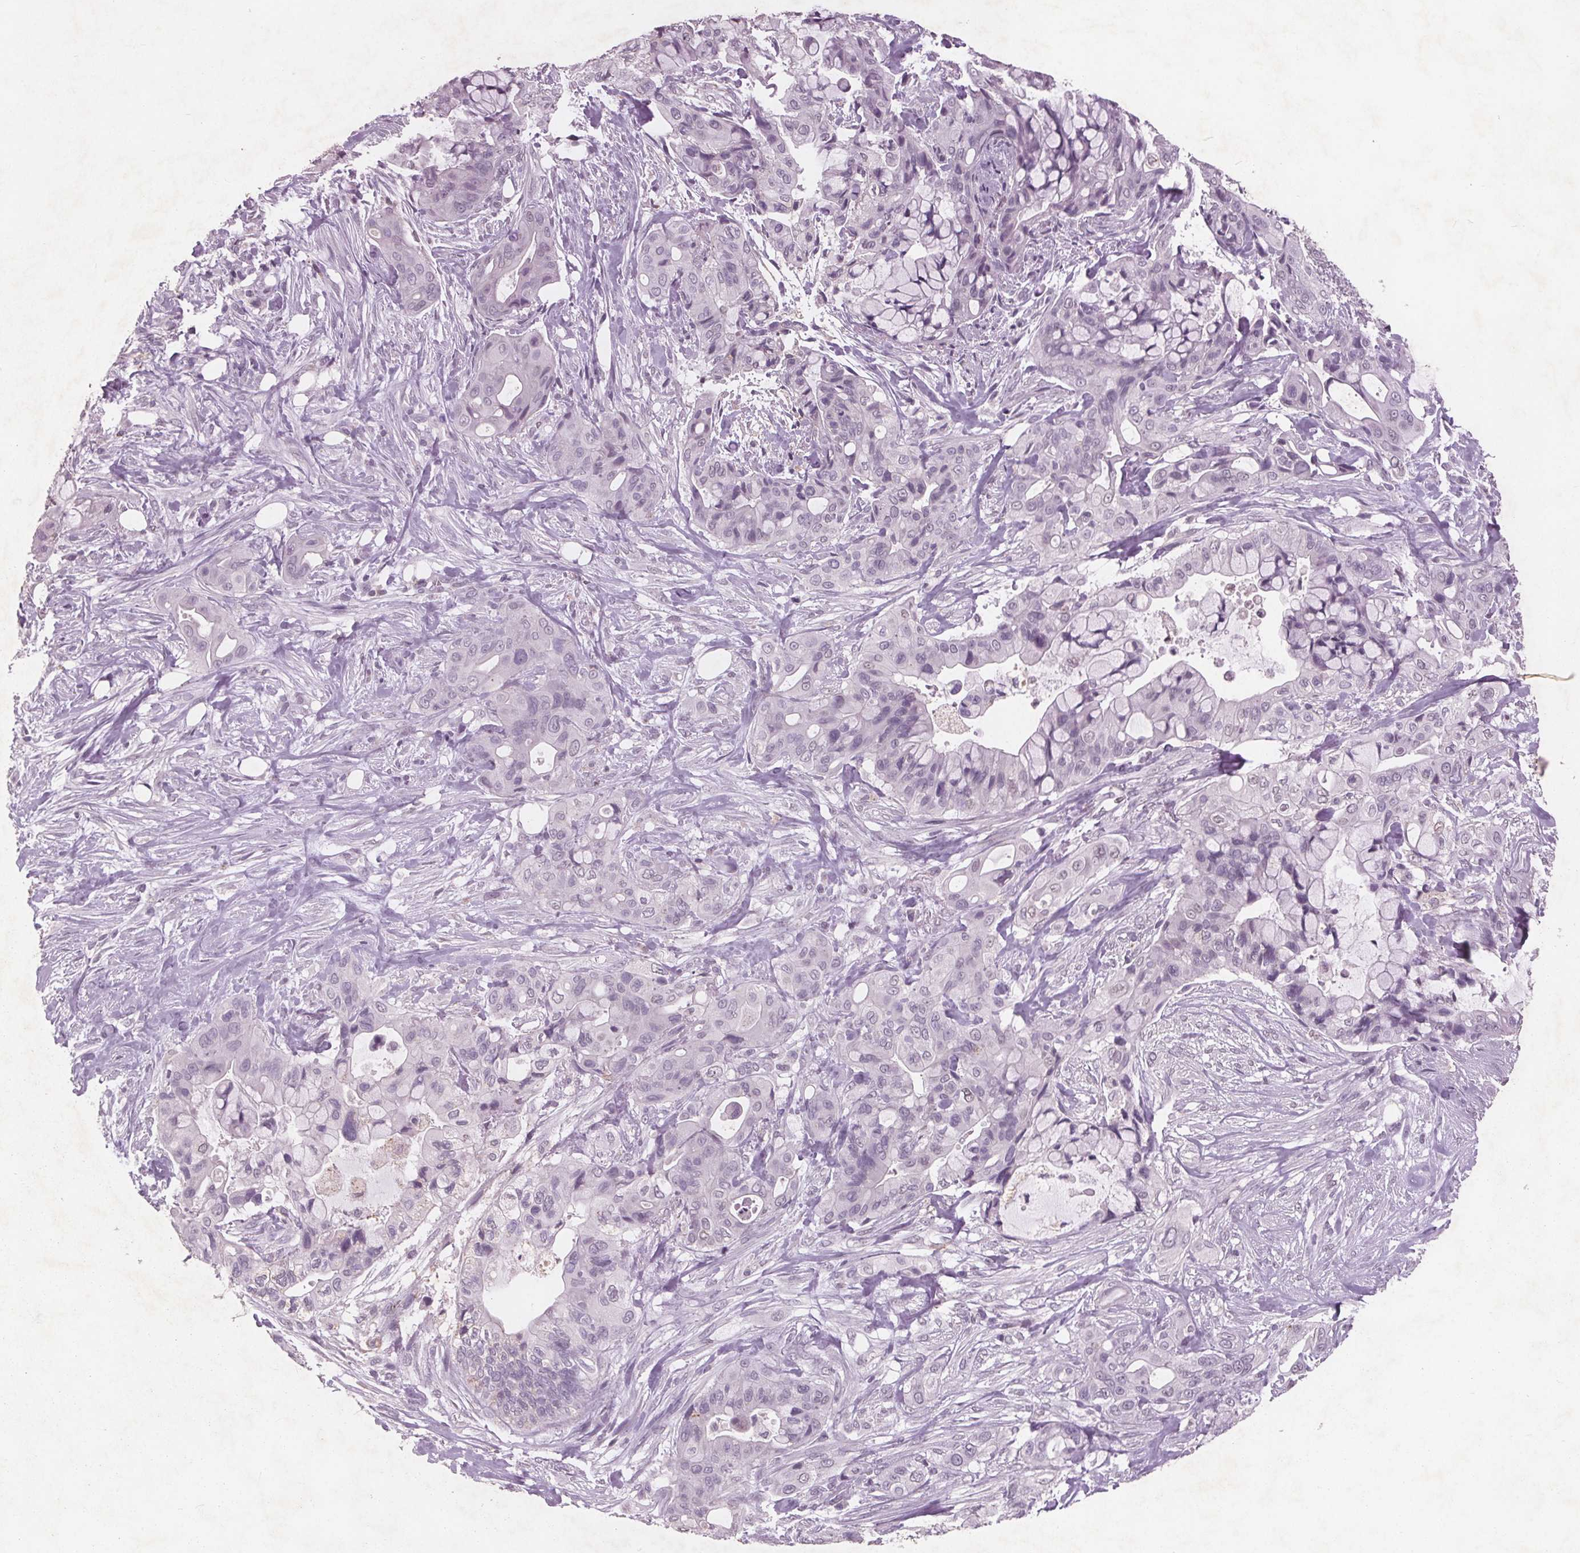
{"staining": {"intensity": "negative", "quantity": "none", "location": "none"}, "tissue": "pancreatic cancer", "cell_type": "Tumor cells", "image_type": "cancer", "snomed": [{"axis": "morphology", "description": "Adenocarcinoma, NOS"}, {"axis": "topography", "description": "Pancreas"}], "caption": "Immunohistochemistry (IHC) histopathology image of pancreatic cancer (adenocarcinoma) stained for a protein (brown), which reveals no staining in tumor cells. (DAB immunohistochemistry with hematoxylin counter stain).", "gene": "PTPN14", "patient": {"sex": "male", "age": 71}}